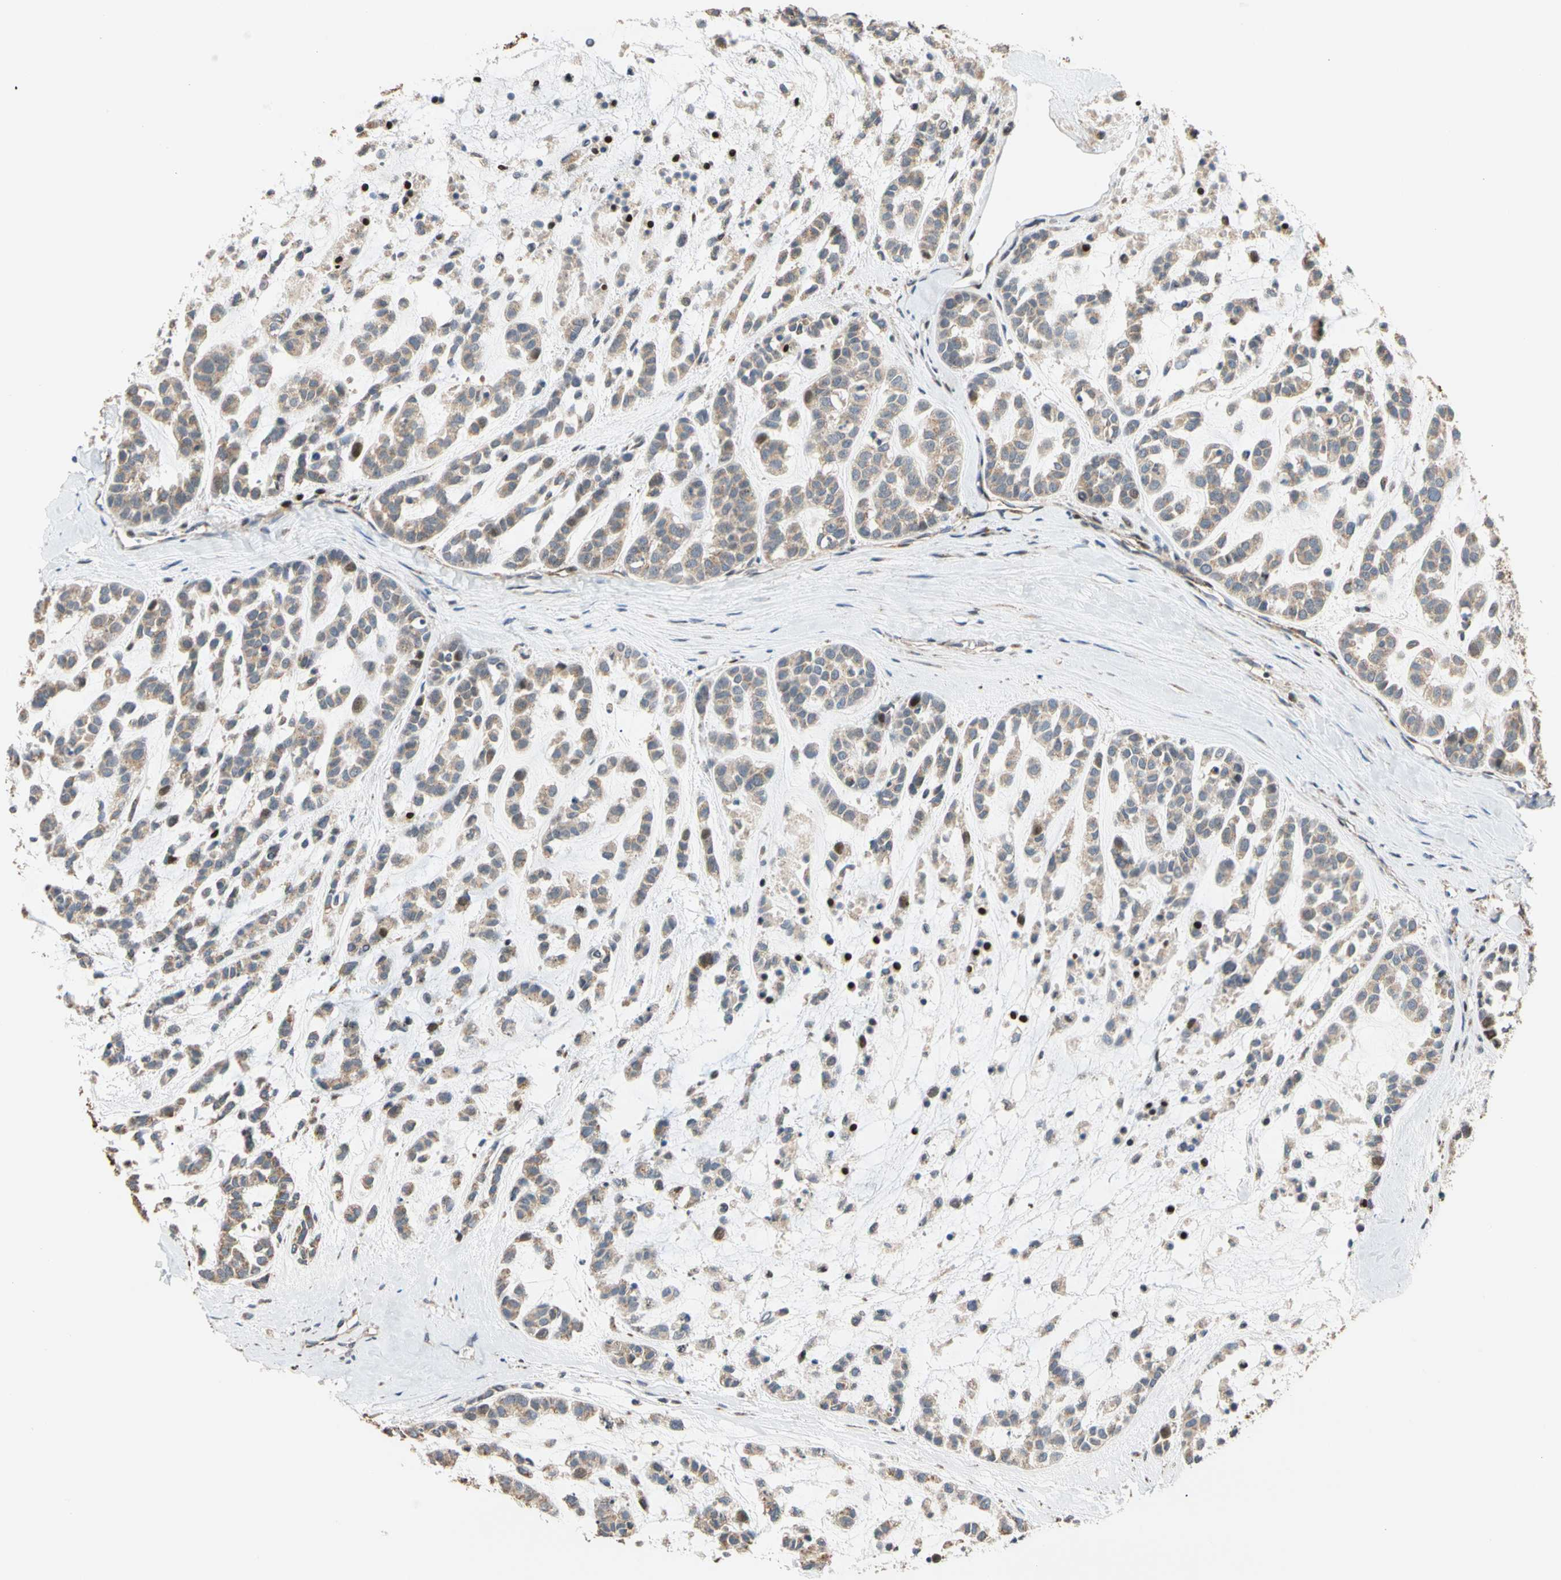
{"staining": {"intensity": "weak", "quantity": ">75%", "location": "cytoplasmic/membranous"}, "tissue": "head and neck cancer", "cell_type": "Tumor cells", "image_type": "cancer", "snomed": [{"axis": "morphology", "description": "Adenocarcinoma, NOS"}, {"axis": "morphology", "description": "Adenoma, NOS"}, {"axis": "topography", "description": "Head-Neck"}], "caption": "An image showing weak cytoplasmic/membranous expression in approximately >75% of tumor cells in adenoma (head and neck), as visualized by brown immunohistochemical staining.", "gene": "IP6K2", "patient": {"sex": "female", "age": 55}}